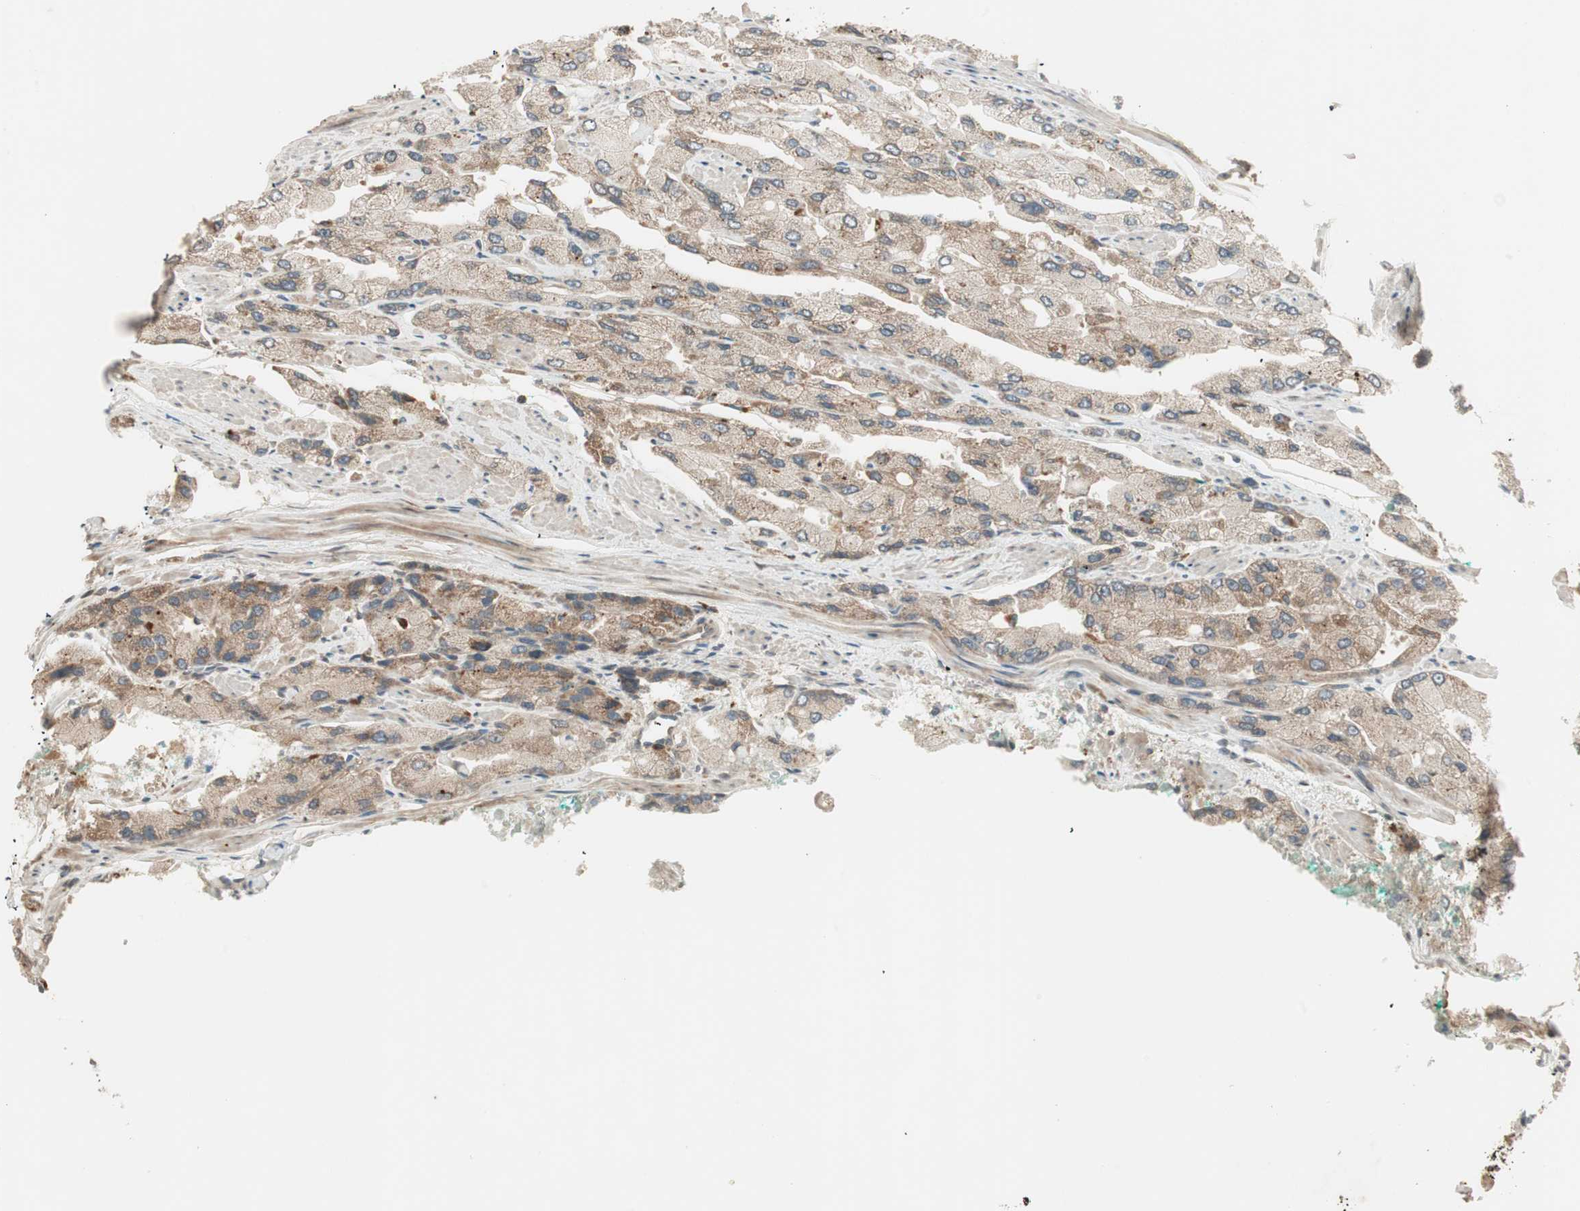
{"staining": {"intensity": "weak", "quantity": ">75%", "location": "cytoplasmic/membranous"}, "tissue": "prostate cancer", "cell_type": "Tumor cells", "image_type": "cancer", "snomed": [{"axis": "morphology", "description": "Adenocarcinoma, High grade"}, {"axis": "topography", "description": "Prostate"}], "caption": "This is a micrograph of immunohistochemistry staining of prostate high-grade adenocarcinoma, which shows weak expression in the cytoplasmic/membranous of tumor cells.", "gene": "SFRP1", "patient": {"sex": "male", "age": 58}}